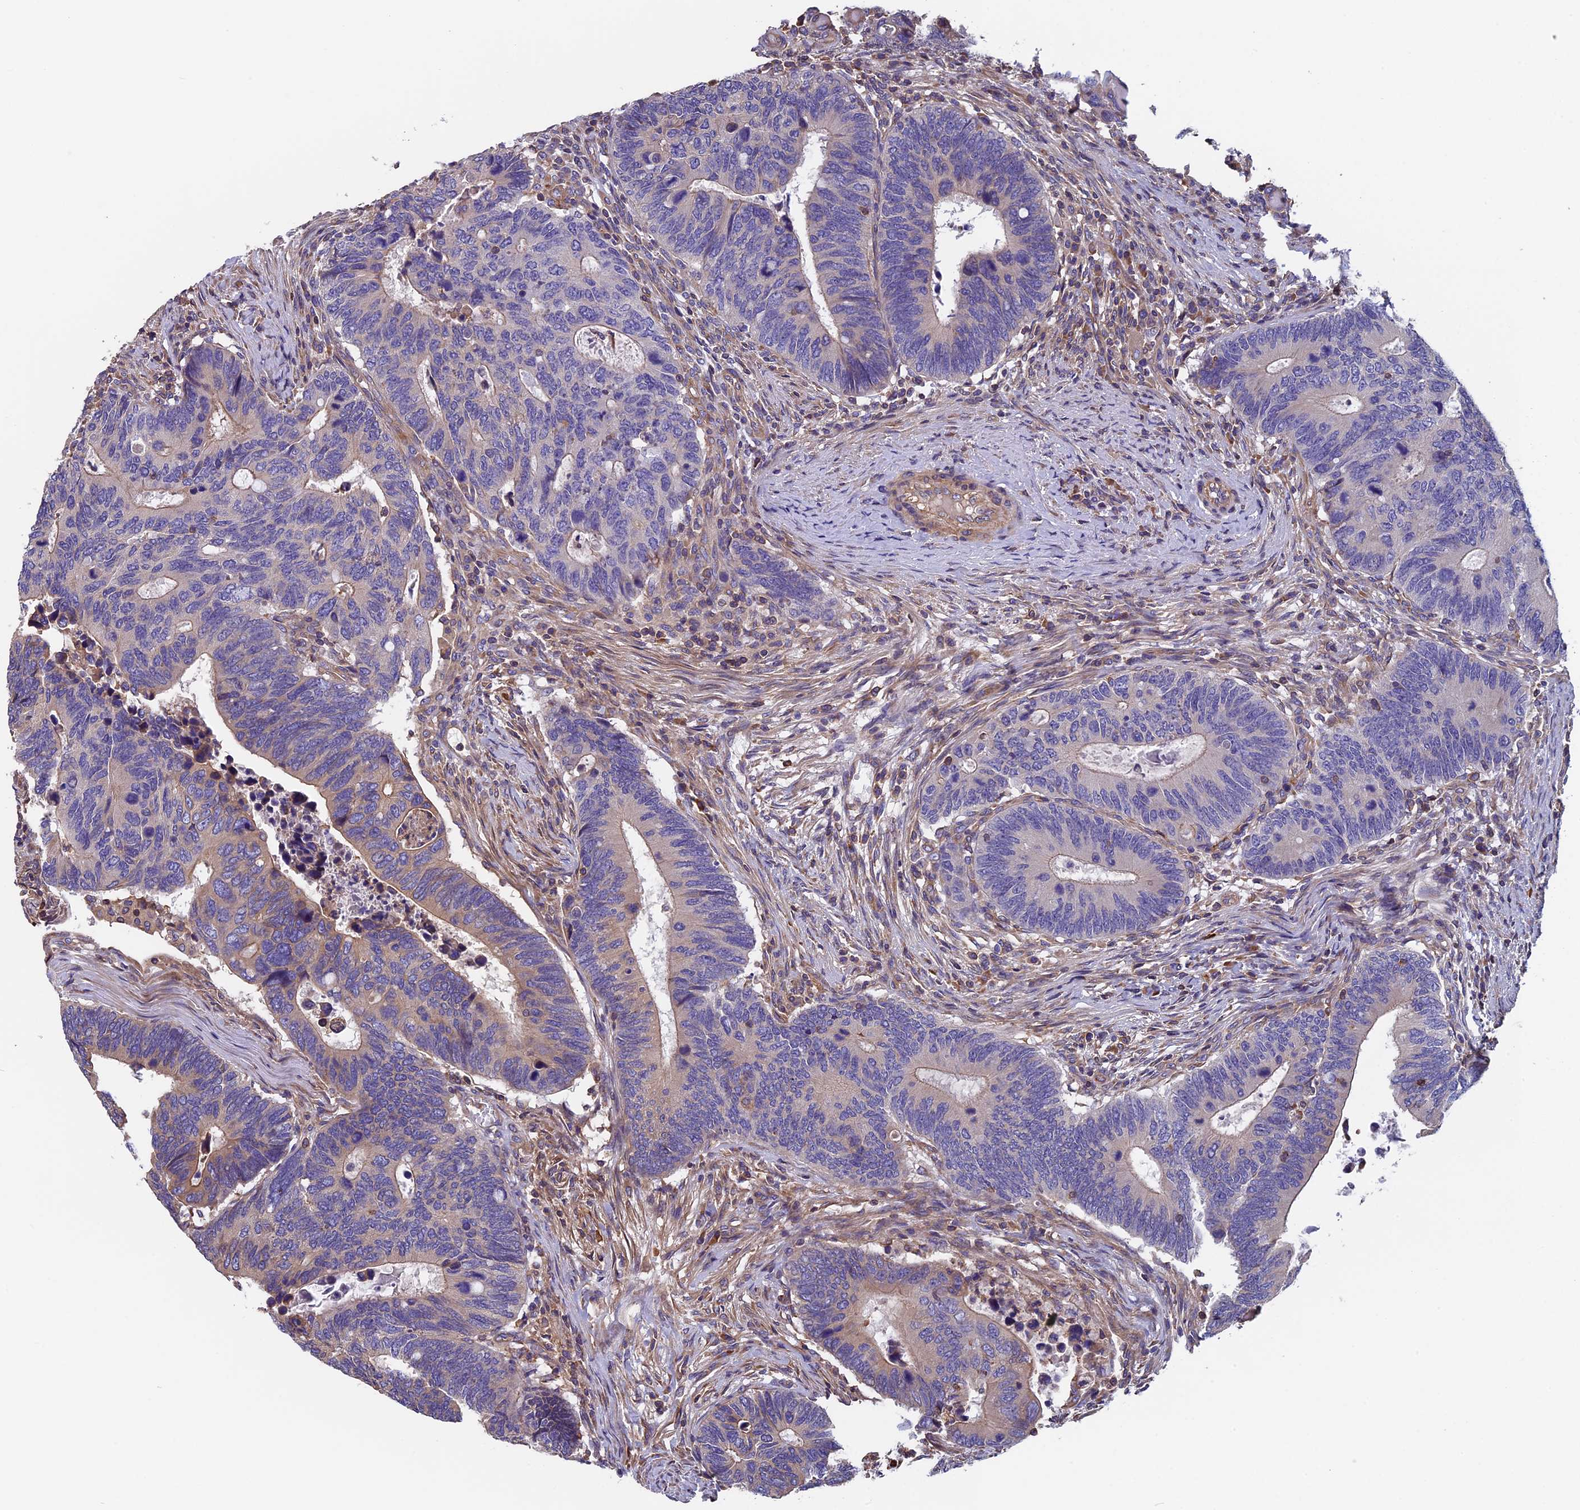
{"staining": {"intensity": "weak", "quantity": "<25%", "location": "cytoplasmic/membranous"}, "tissue": "colorectal cancer", "cell_type": "Tumor cells", "image_type": "cancer", "snomed": [{"axis": "morphology", "description": "Adenocarcinoma, NOS"}, {"axis": "topography", "description": "Colon"}], "caption": "There is no significant positivity in tumor cells of adenocarcinoma (colorectal). (IHC, brightfield microscopy, high magnification).", "gene": "CCDC153", "patient": {"sex": "male", "age": 87}}